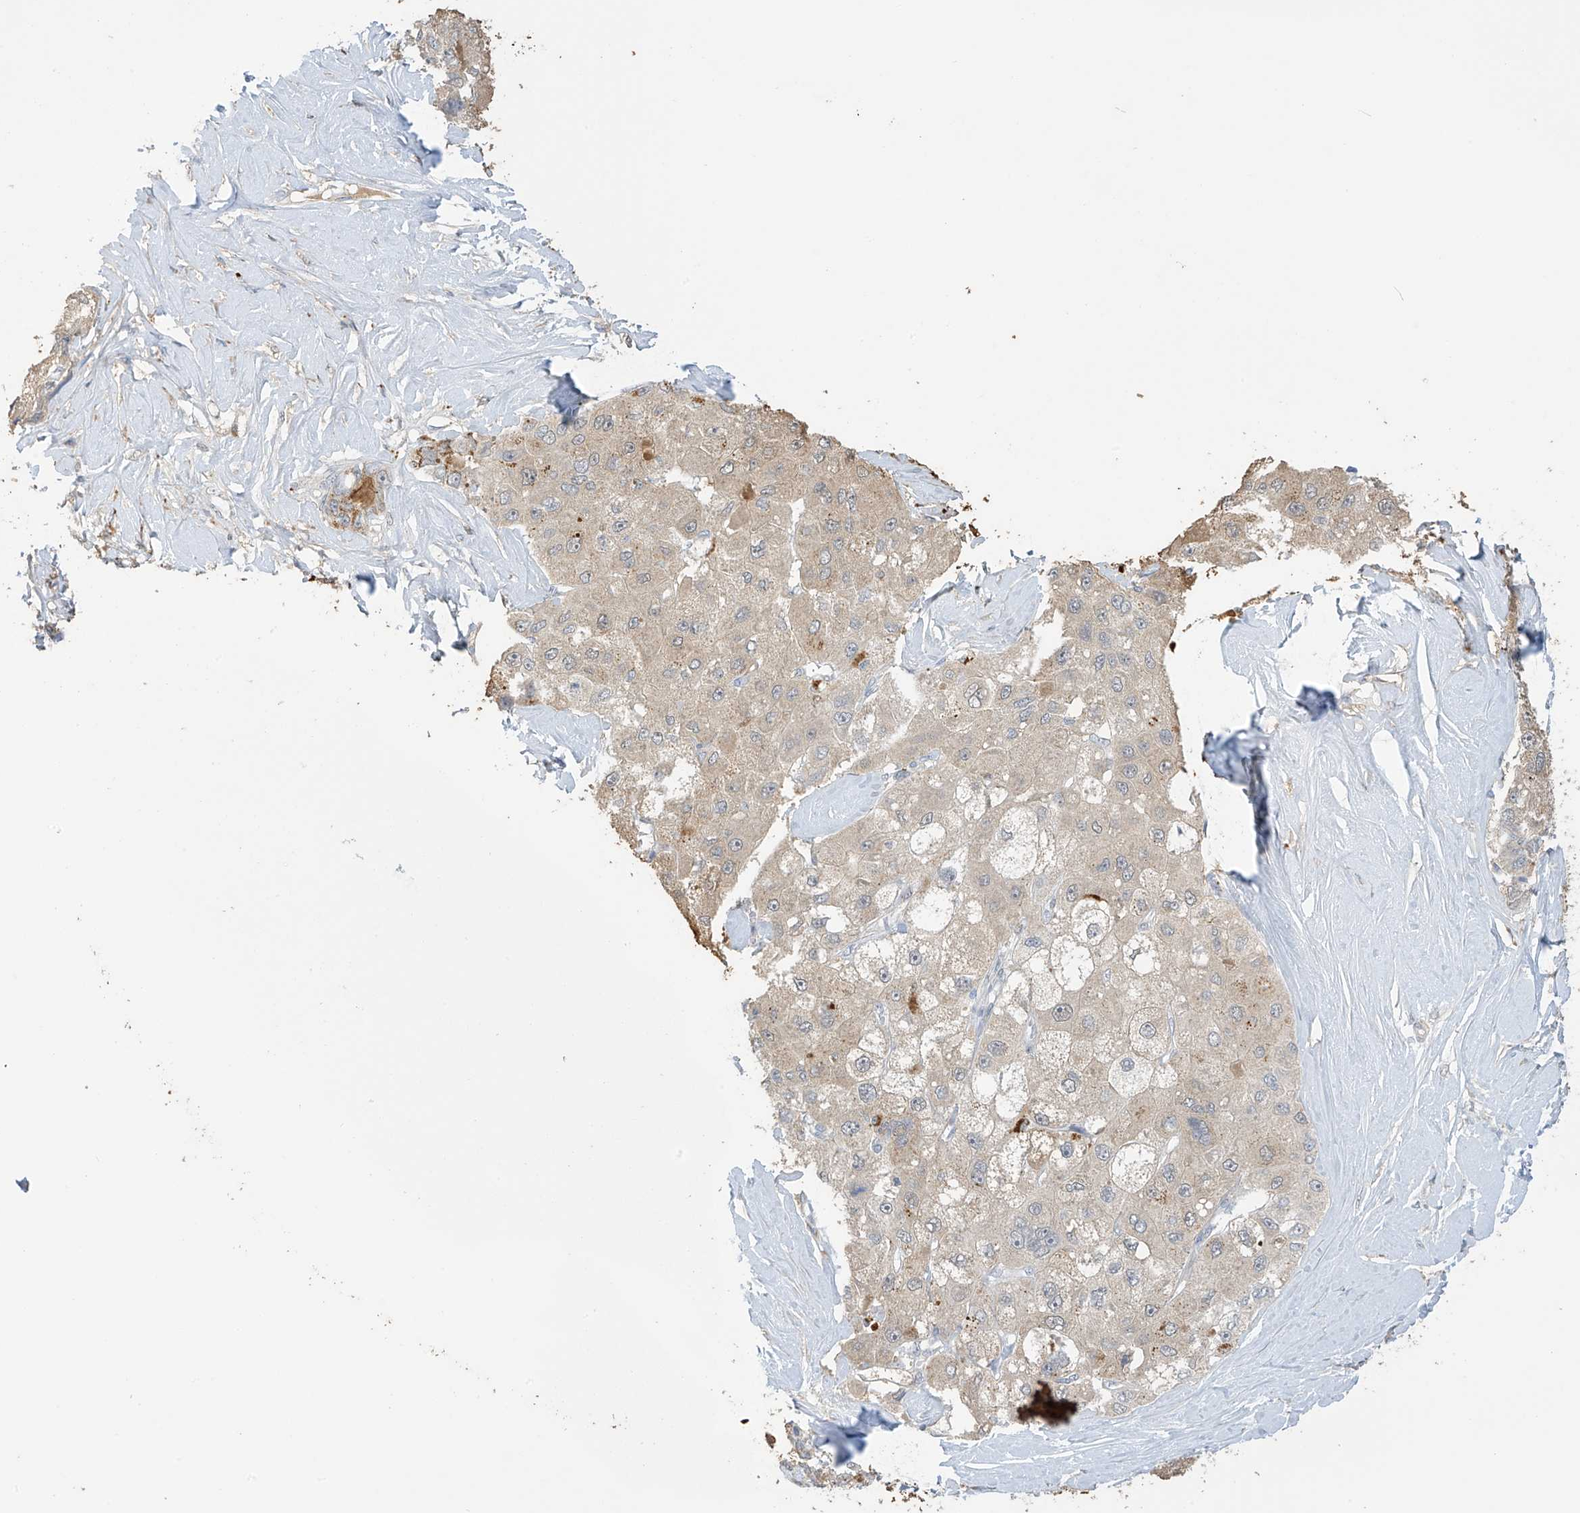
{"staining": {"intensity": "weak", "quantity": "25%-75%", "location": "cytoplasmic/membranous"}, "tissue": "liver cancer", "cell_type": "Tumor cells", "image_type": "cancer", "snomed": [{"axis": "morphology", "description": "Carcinoma, Hepatocellular, NOS"}, {"axis": "topography", "description": "Liver"}], "caption": "High-power microscopy captured an immunohistochemistry (IHC) photomicrograph of liver cancer, revealing weak cytoplasmic/membranous positivity in about 25%-75% of tumor cells. Nuclei are stained in blue.", "gene": "SLFN14", "patient": {"sex": "male", "age": 80}}